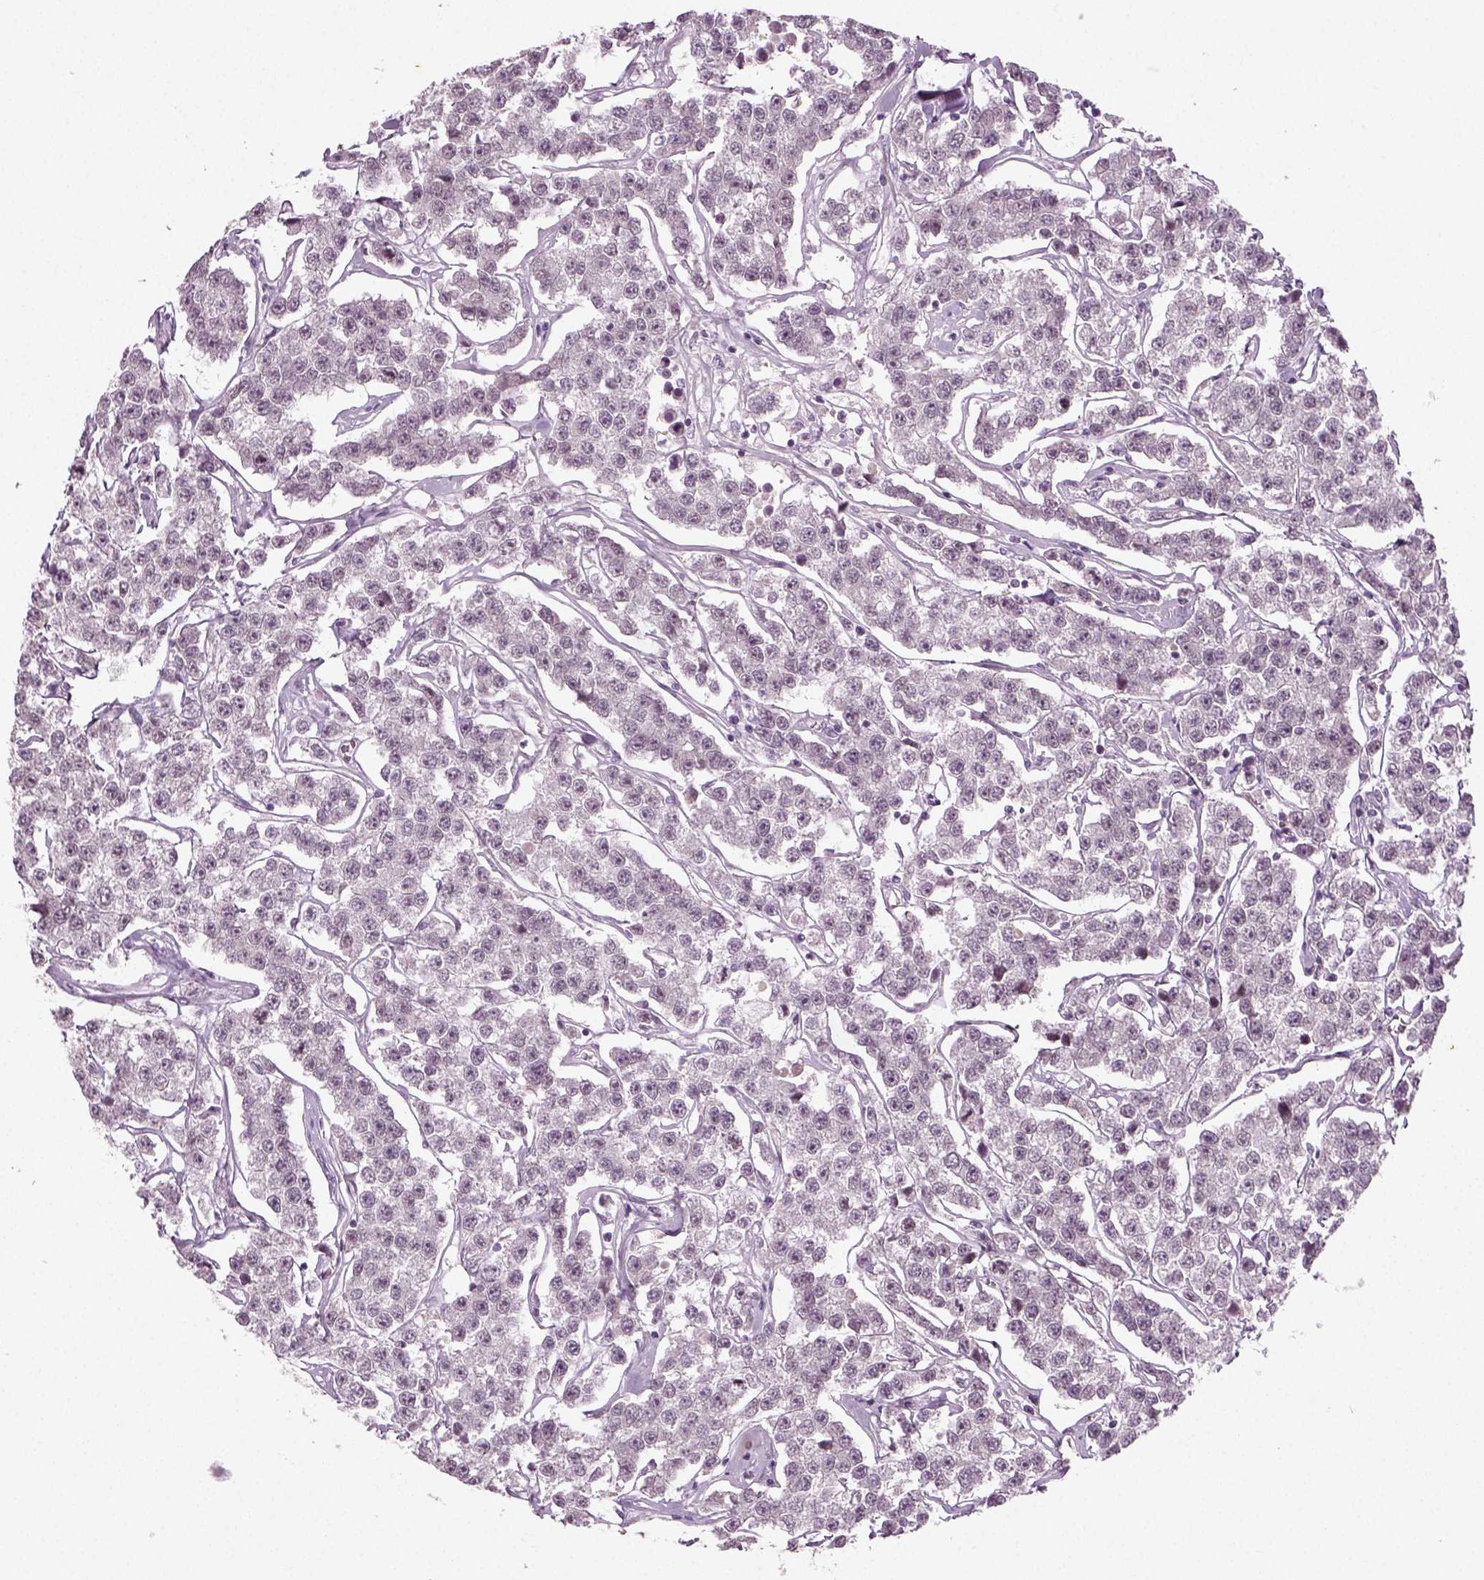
{"staining": {"intensity": "weak", "quantity": "<25%", "location": "cytoplasmic/membranous"}, "tissue": "testis cancer", "cell_type": "Tumor cells", "image_type": "cancer", "snomed": [{"axis": "morphology", "description": "Seminoma, NOS"}, {"axis": "topography", "description": "Testis"}], "caption": "An immunohistochemistry (IHC) micrograph of seminoma (testis) is shown. There is no staining in tumor cells of seminoma (testis). (IHC, brightfield microscopy, high magnification).", "gene": "SYNGAP1", "patient": {"sex": "male", "age": 59}}